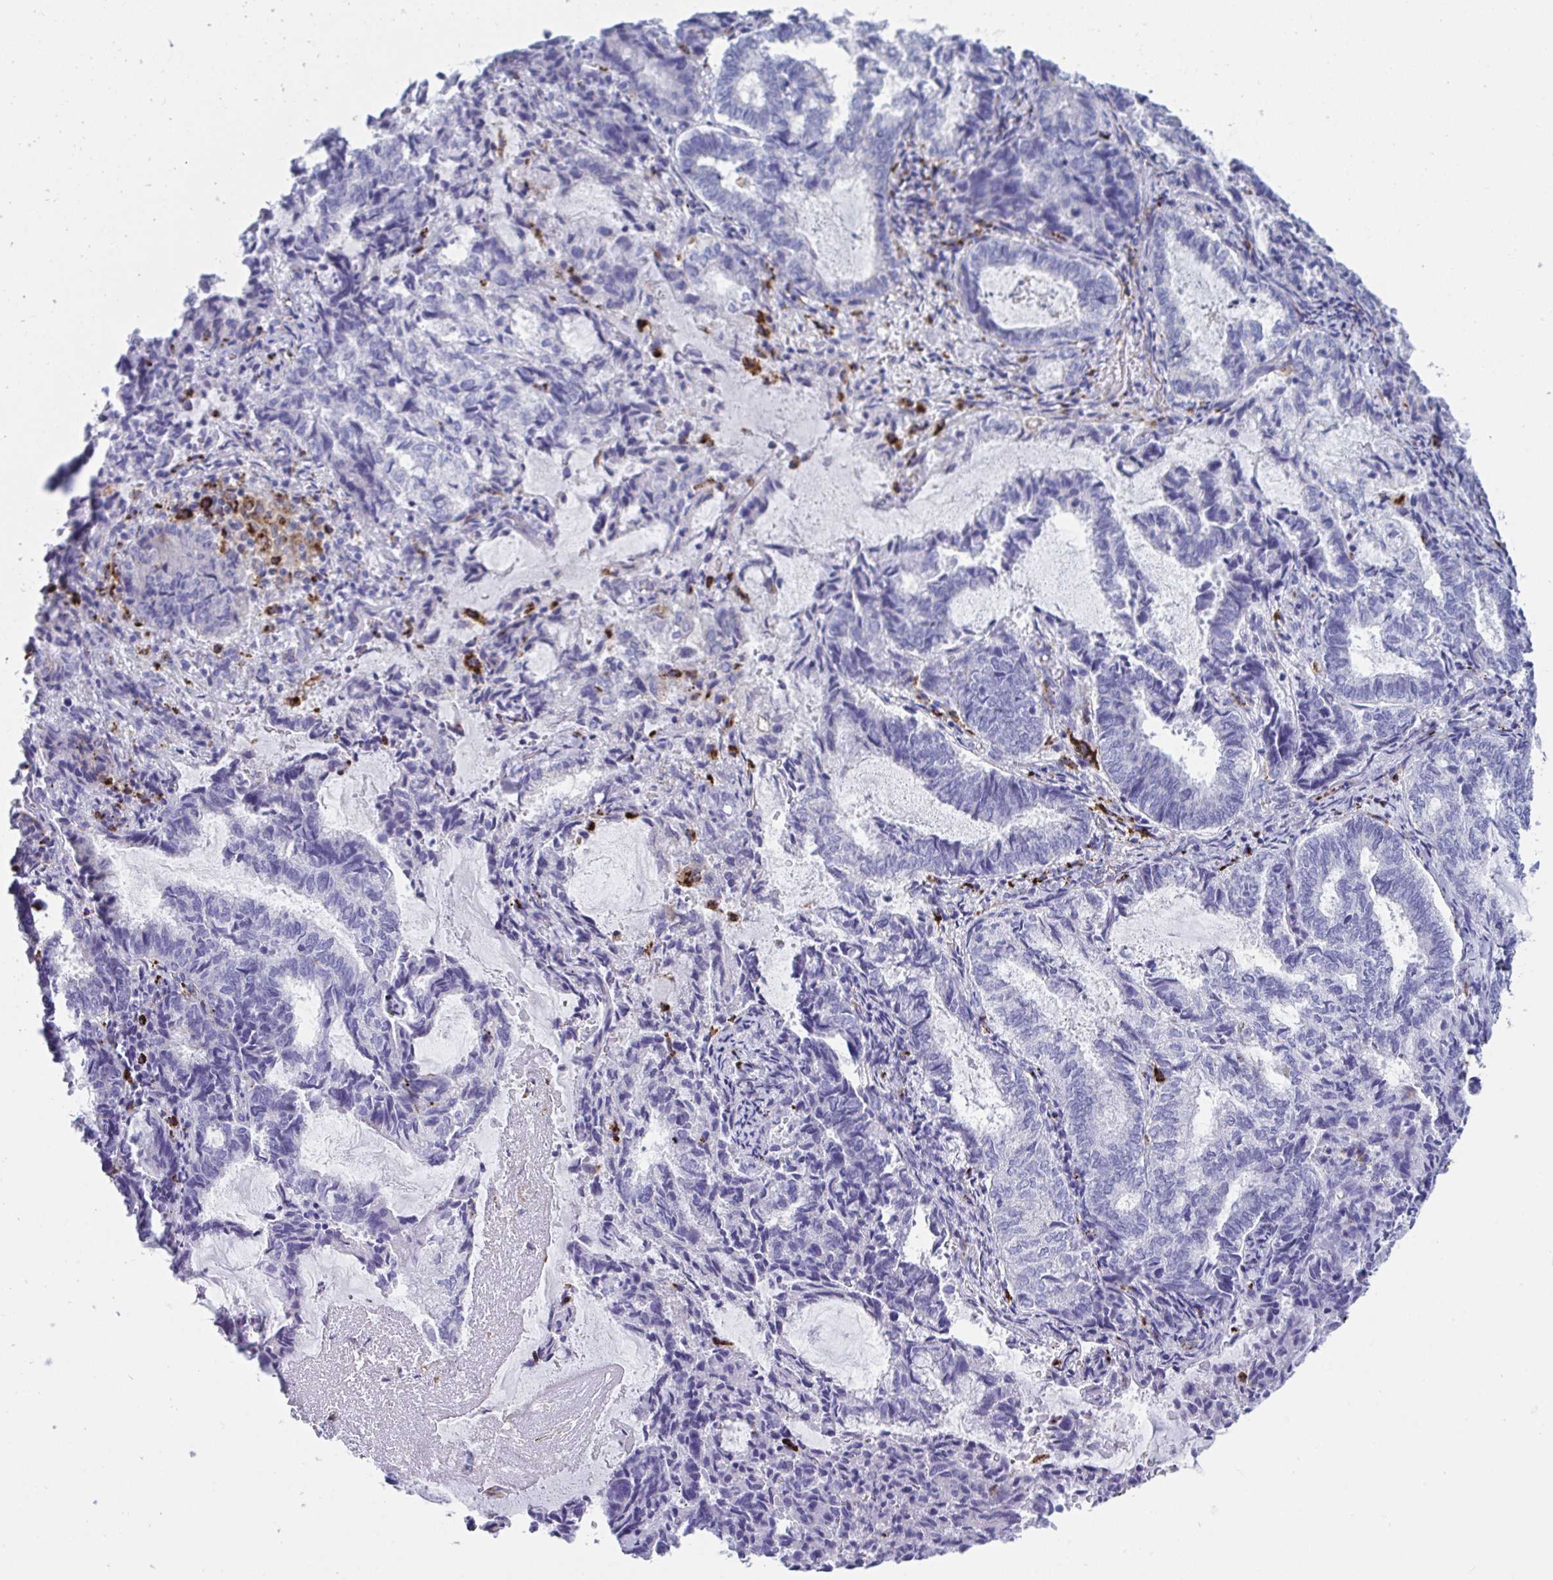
{"staining": {"intensity": "negative", "quantity": "none", "location": "none"}, "tissue": "endometrial cancer", "cell_type": "Tumor cells", "image_type": "cancer", "snomed": [{"axis": "morphology", "description": "Adenocarcinoma, NOS"}, {"axis": "topography", "description": "Endometrium"}], "caption": "The IHC micrograph has no significant expression in tumor cells of endometrial adenocarcinoma tissue.", "gene": "CPVL", "patient": {"sex": "female", "age": 80}}